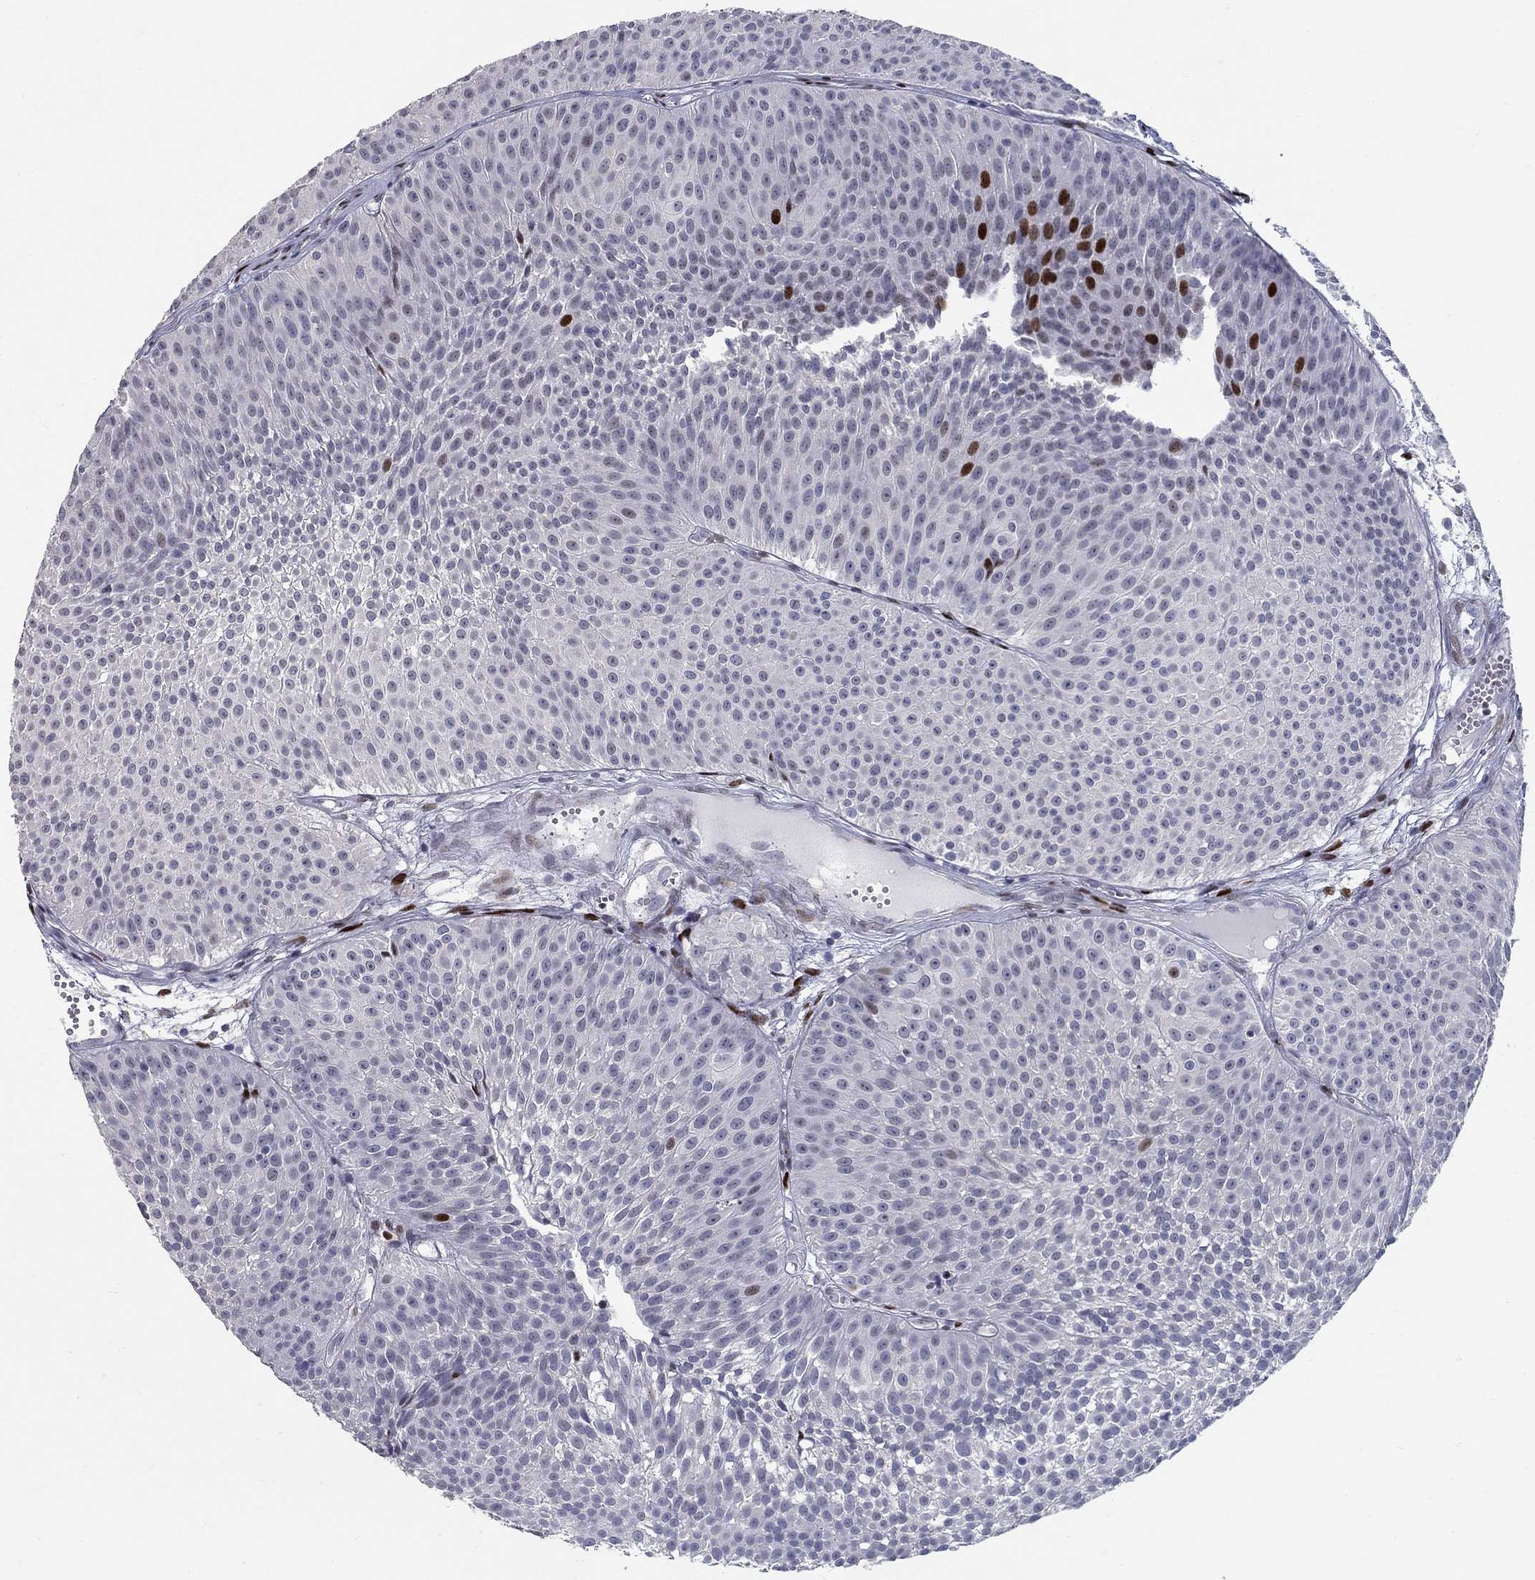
{"staining": {"intensity": "strong", "quantity": "<25%", "location": "nuclear"}, "tissue": "urothelial cancer", "cell_type": "Tumor cells", "image_type": "cancer", "snomed": [{"axis": "morphology", "description": "Urothelial carcinoma, Low grade"}, {"axis": "topography", "description": "Urinary bladder"}], "caption": "A medium amount of strong nuclear positivity is appreciated in approximately <25% of tumor cells in urothelial carcinoma (low-grade) tissue. (DAB IHC, brown staining for protein, blue staining for nuclei).", "gene": "RAPGEF5", "patient": {"sex": "male", "age": 63}}